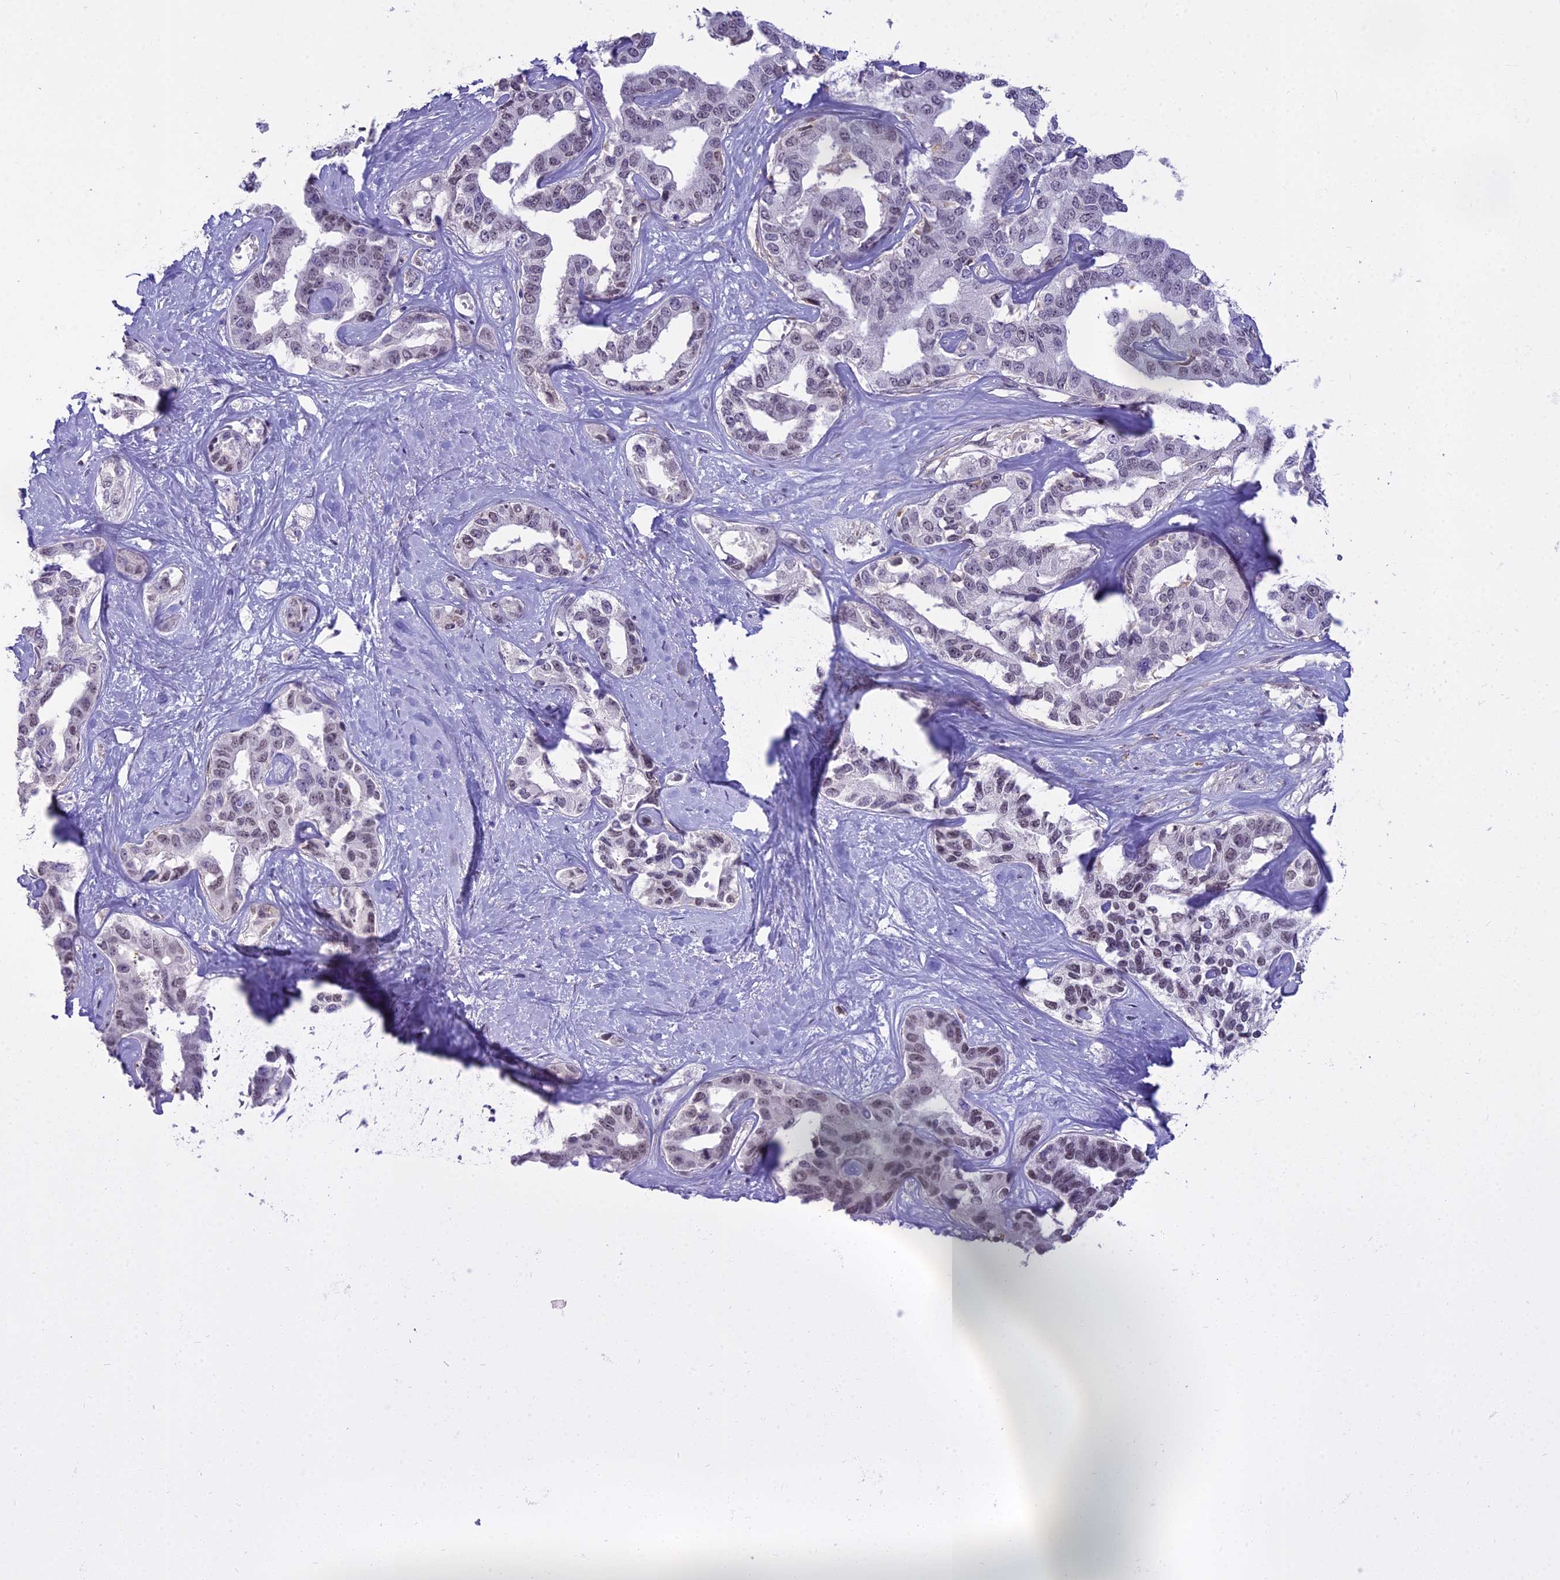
{"staining": {"intensity": "weak", "quantity": "<25%", "location": "nuclear"}, "tissue": "liver cancer", "cell_type": "Tumor cells", "image_type": "cancer", "snomed": [{"axis": "morphology", "description": "Cholangiocarcinoma"}, {"axis": "topography", "description": "Liver"}], "caption": "Protein analysis of cholangiocarcinoma (liver) demonstrates no significant expression in tumor cells.", "gene": "BLNK", "patient": {"sex": "male", "age": 59}}